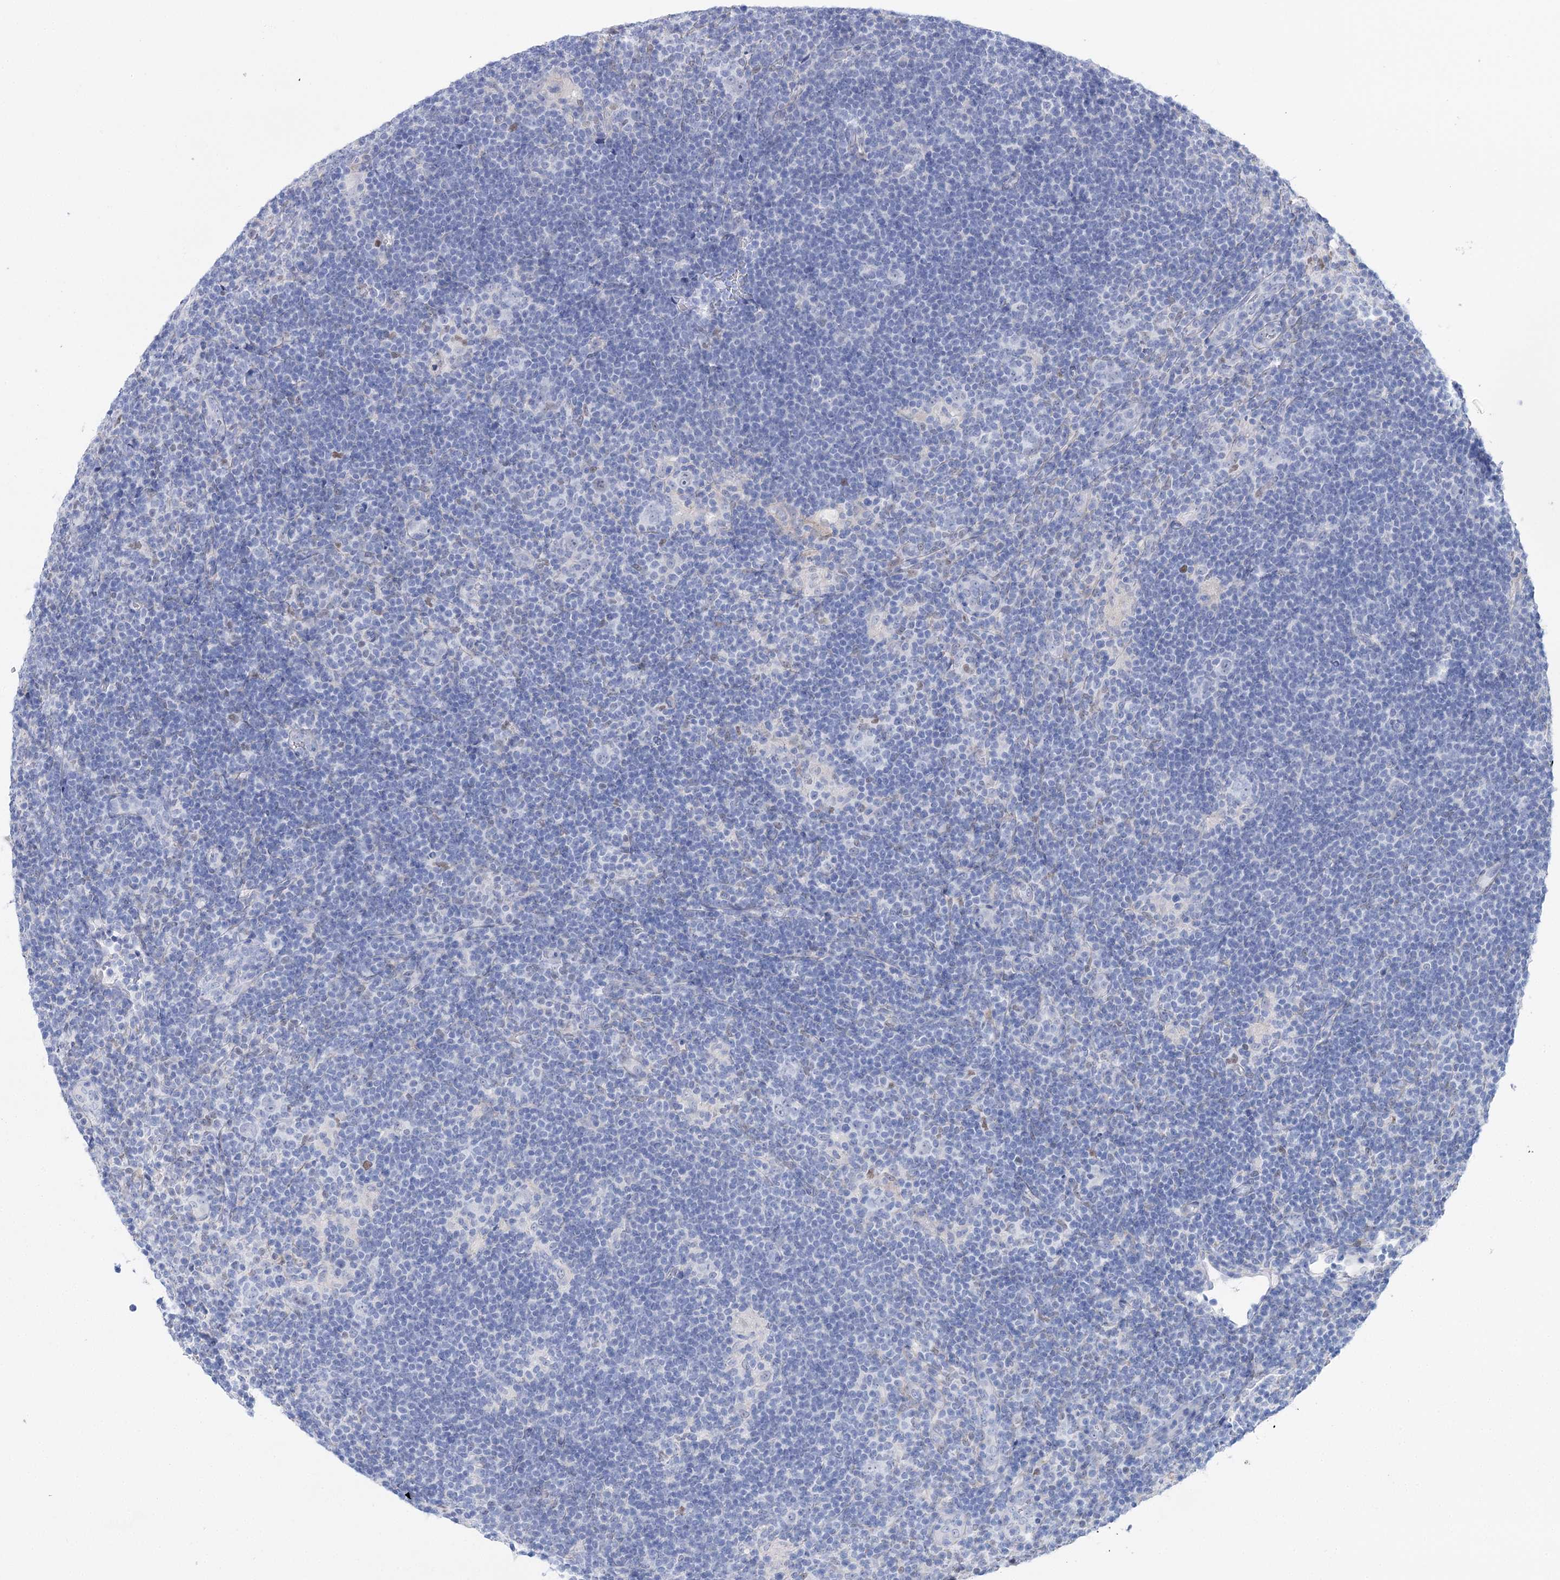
{"staining": {"intensity": "negative", "quantity": "none", "location": "none"}, "tissue": "lymphoma", "cell_type": "Tumor cells", "image_type": "cancer", "snomed": [{"axis": "morphology", "description": "Hodgkin's disease, NOS"}, {"axis": "topography", "description": "Lymph node"}], "caption": "This is an immunohistochemistry image of human lymphoma. There is no positivity in tumor cells.", "gene": "UGDH", "patient": {"sex": "female", "age": 57}}